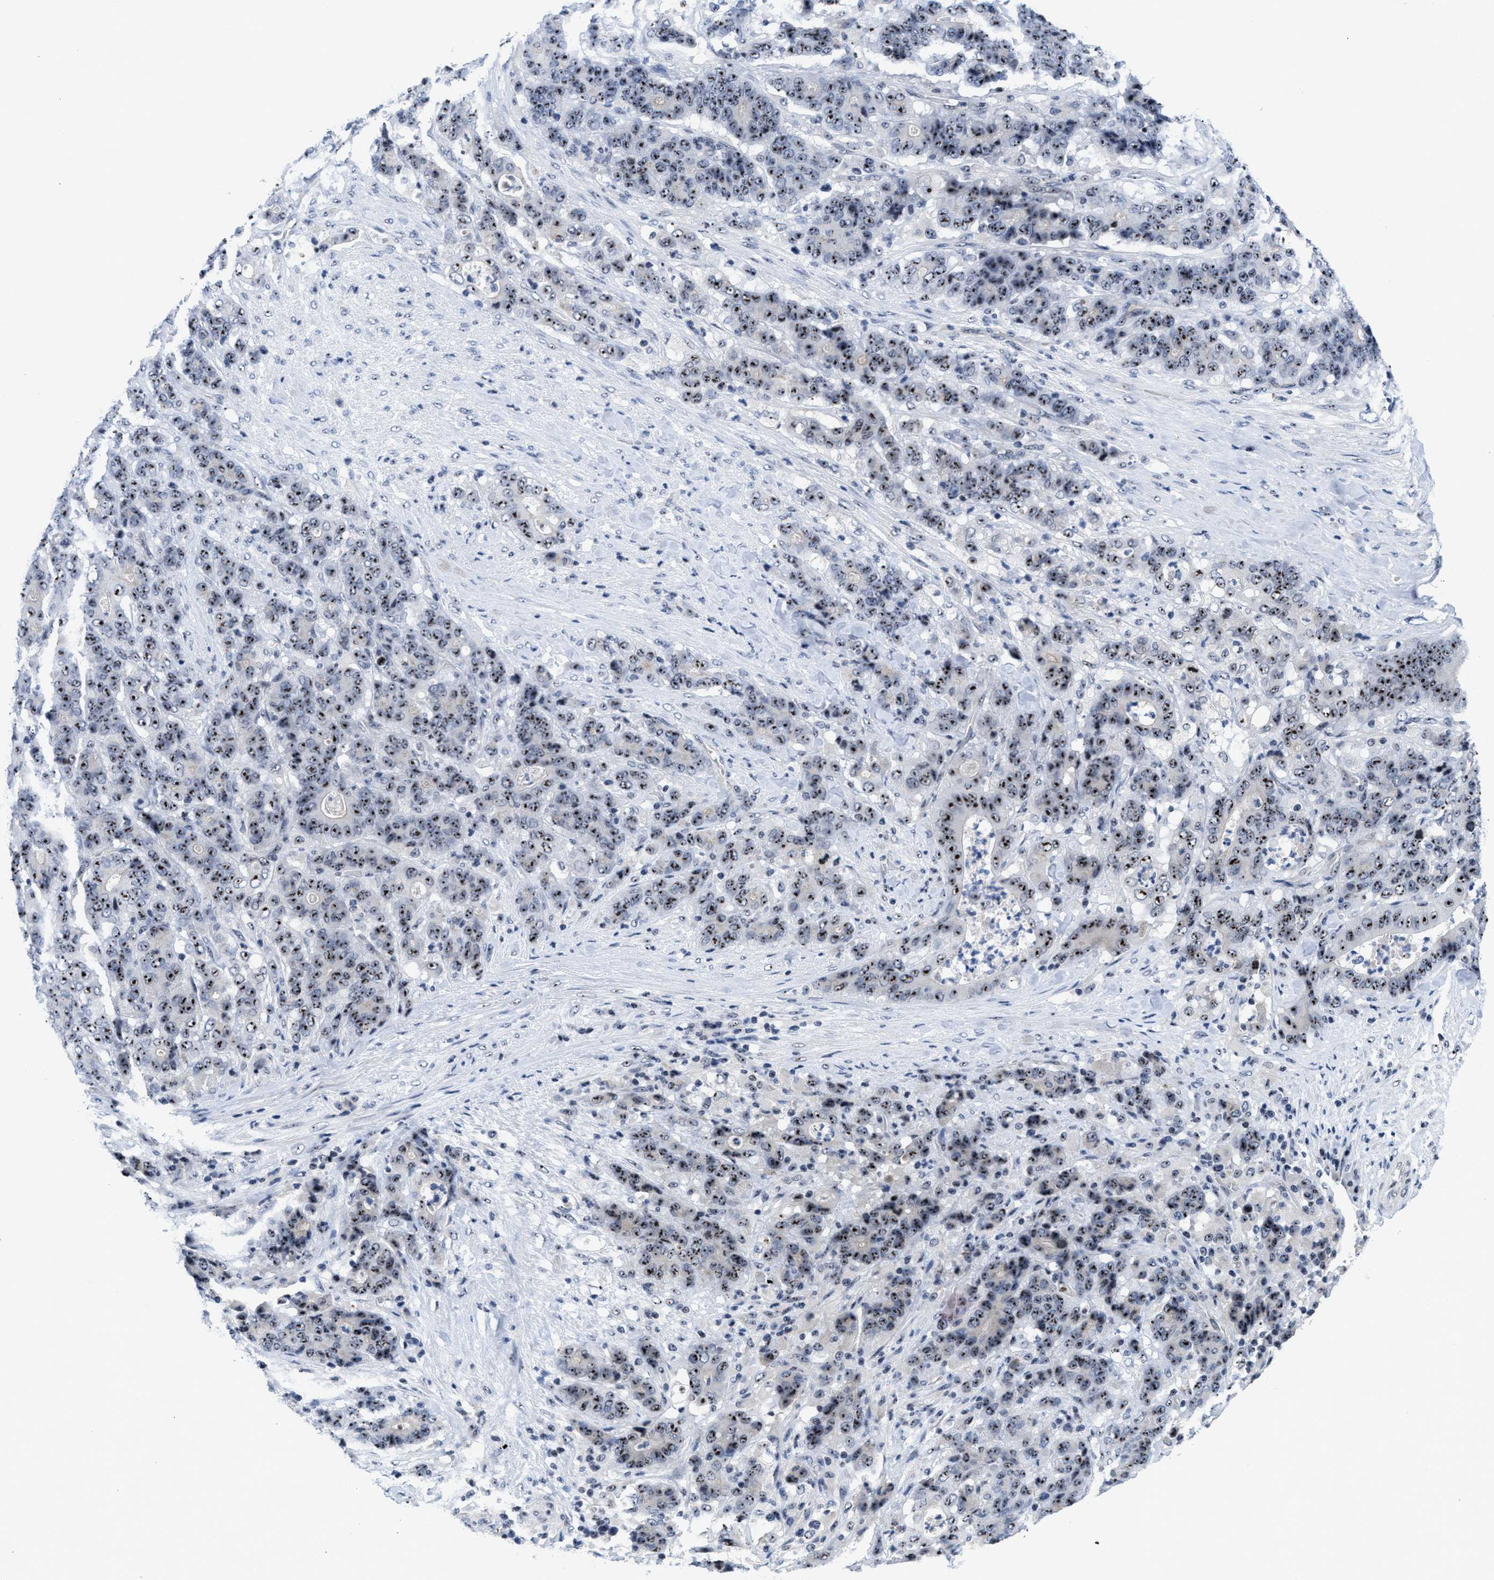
{"staining": {"intensity": "strong", "quantity": ">75%", "location": "nuclear"}, "tissue": "stomach cancer", "cell_type": "Tumor cells", "image_type": "cancer", "snomed": [{"axis": "morphology", "description": "Adenocarcinoma, NOS"}, {"axis": "topography", "description": "Stomach"}], "caption": "Strong nuclear protein staining is appreciated in about >75% of tumor cells in stomach cancer (adenocarcinoma).", "gene": "NOP58", "patient": {"sex": "female", "age": 73}}